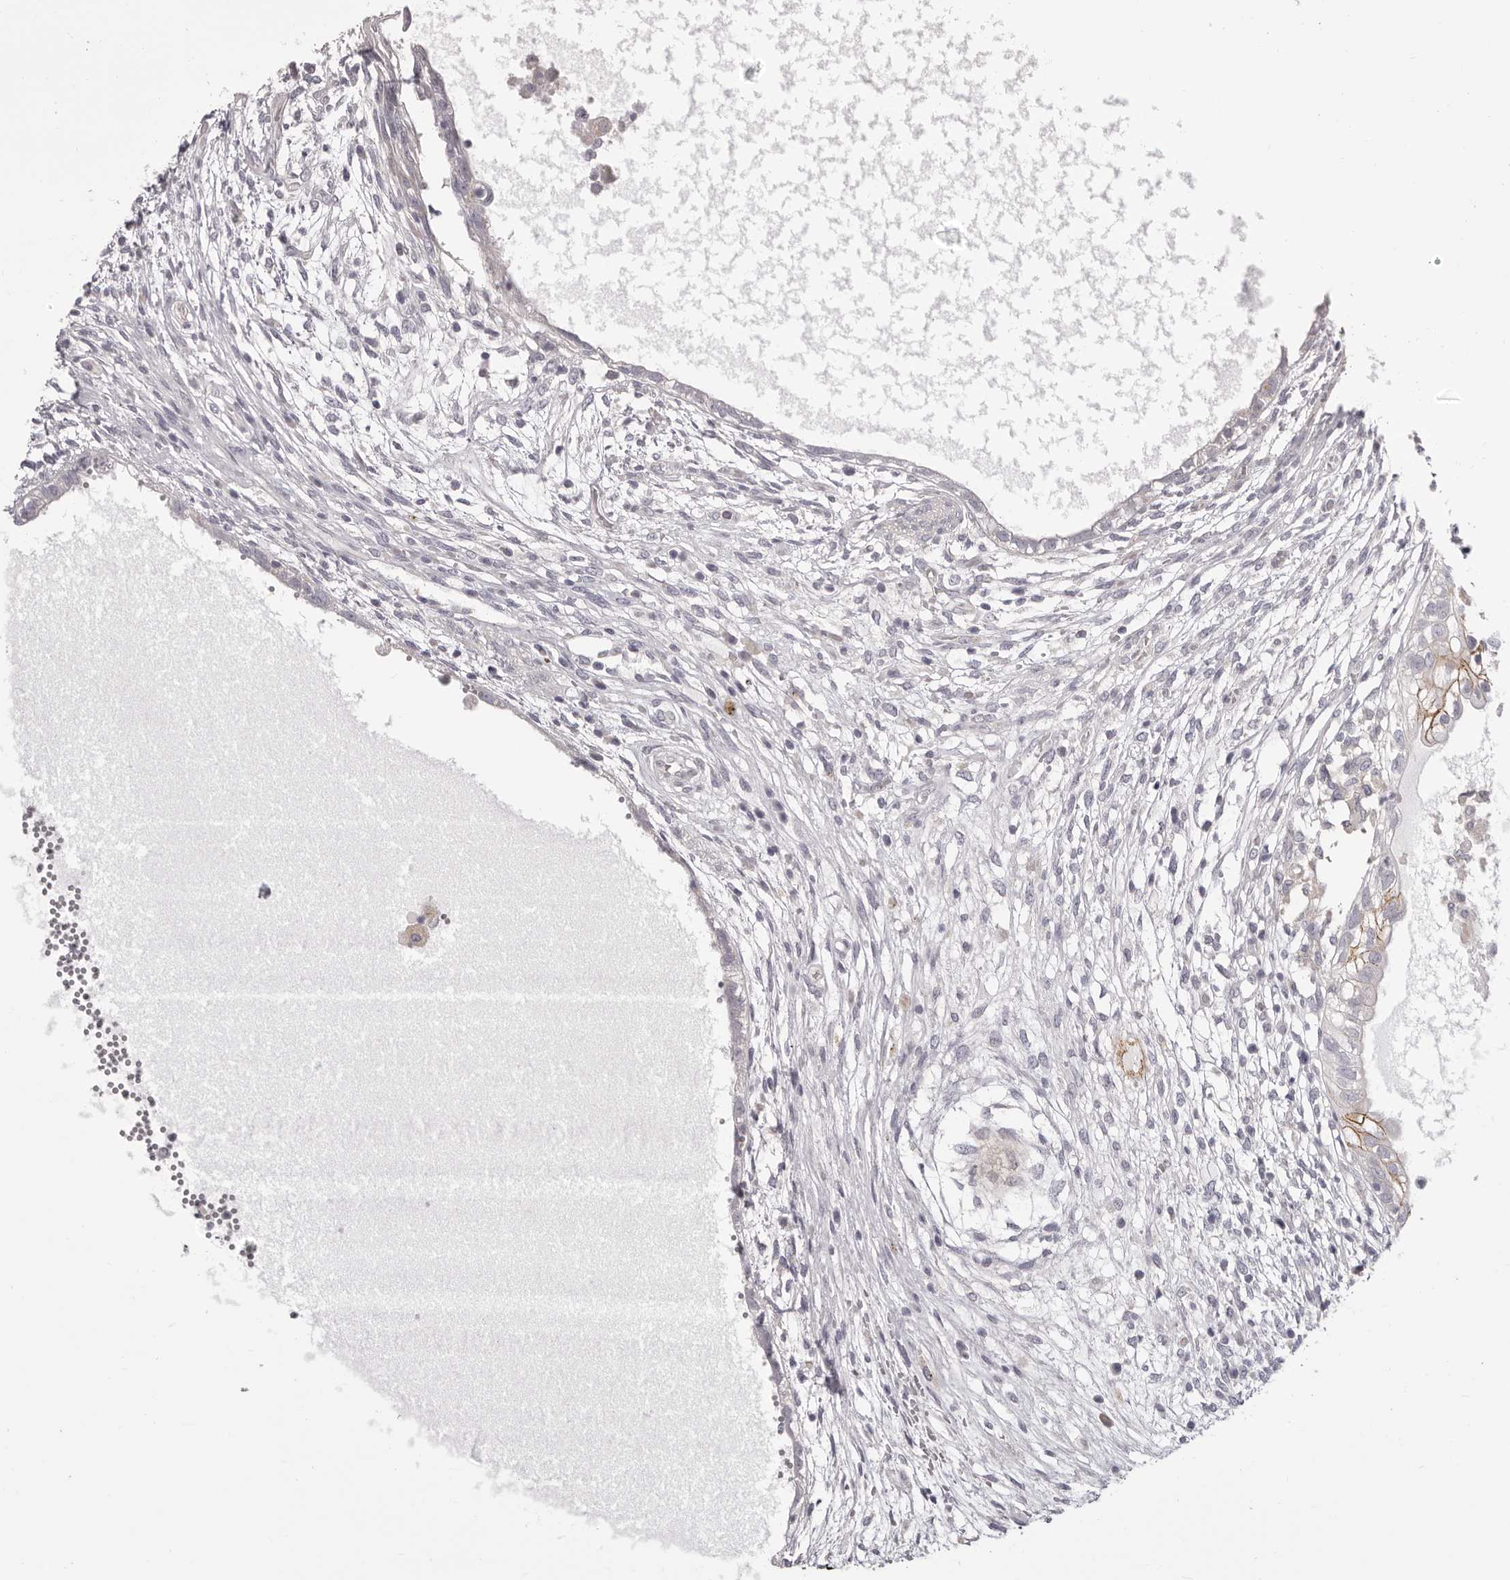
{"staining": {"intensity": "negative", "quantity": "none", "location": "none"}, "tissue": "testis cancer", "cell_type": "Tumor cells", "image_type": "cancer", "snomed": [{"axis": "morphology", "description": "Carcinoma, Embryonal, NOS"}, {"axis": "topography", "description": "Testis"}], "caption": "An immunohistochemistry (IHC) image of testis cancer is shown. There is no staining in tumor cells of testis cancer. (DAB immunohistochemistry (IHC), high magnification).", "gene": "OTUD3", "patient": {"sex": "male", "age": 26}}